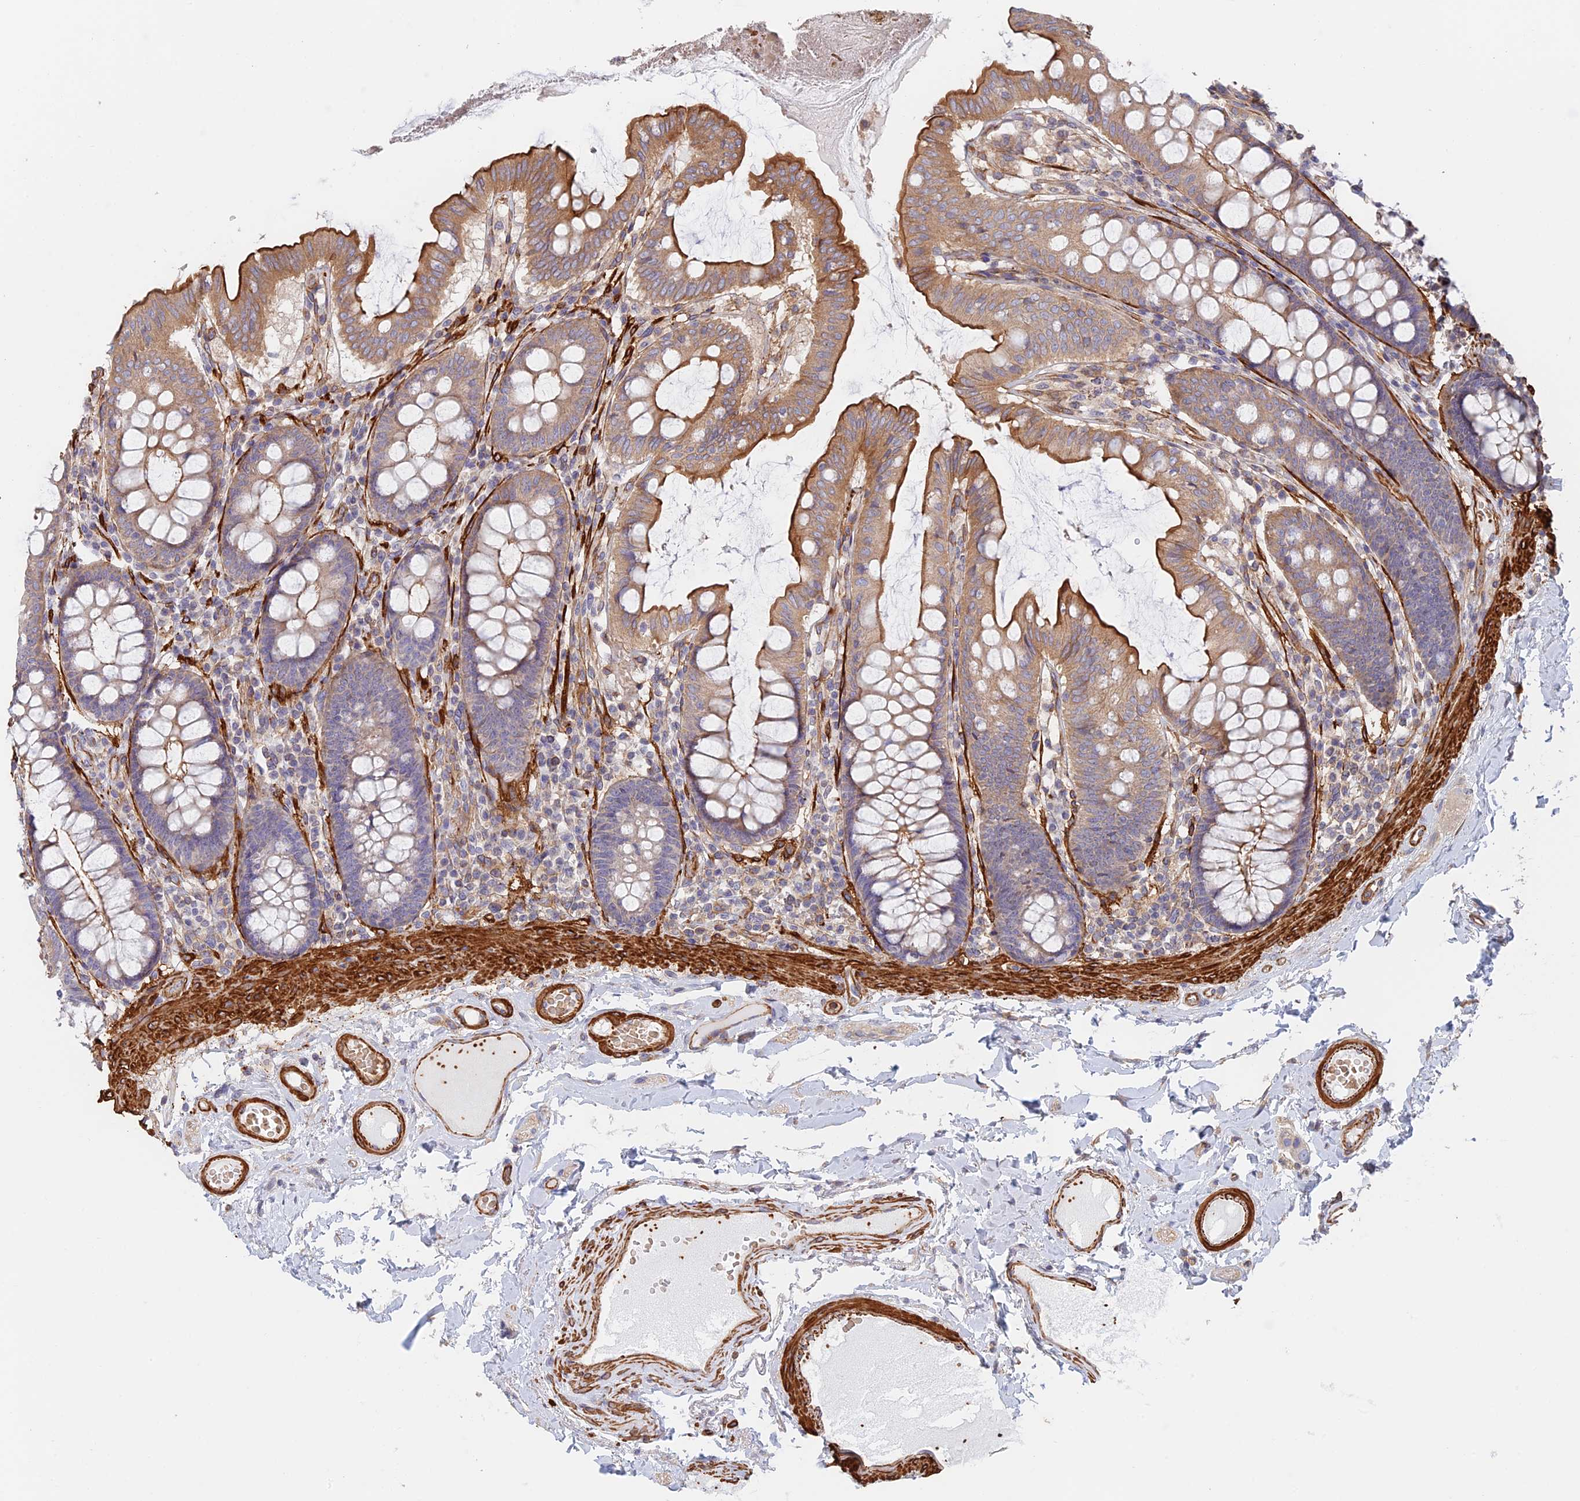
{"staining": {"intensity": "moderate", "quantity": ">75%", "location": "cytoplasmic/membranous"}, "tissue": "colon", "cell_type": "Endothelial cells", "image_type": "normal", "snomed": [{"axis": "morphology", "description": "Normal tissue, NOS"}, {"axis": "topography", "description": "Colon"}], "caption": "Colon was stained to show a protein in brown. There is medium levels of moderate cytoplasmic/membranous staining in approximately >75% of endothelial cells. Using DAB (brown) and hematoxylin (blue) stains, captured at high magnification using brightfield microscopy.", "gene": "PAK4", "patient": {"sex": "male", "age": 84}}